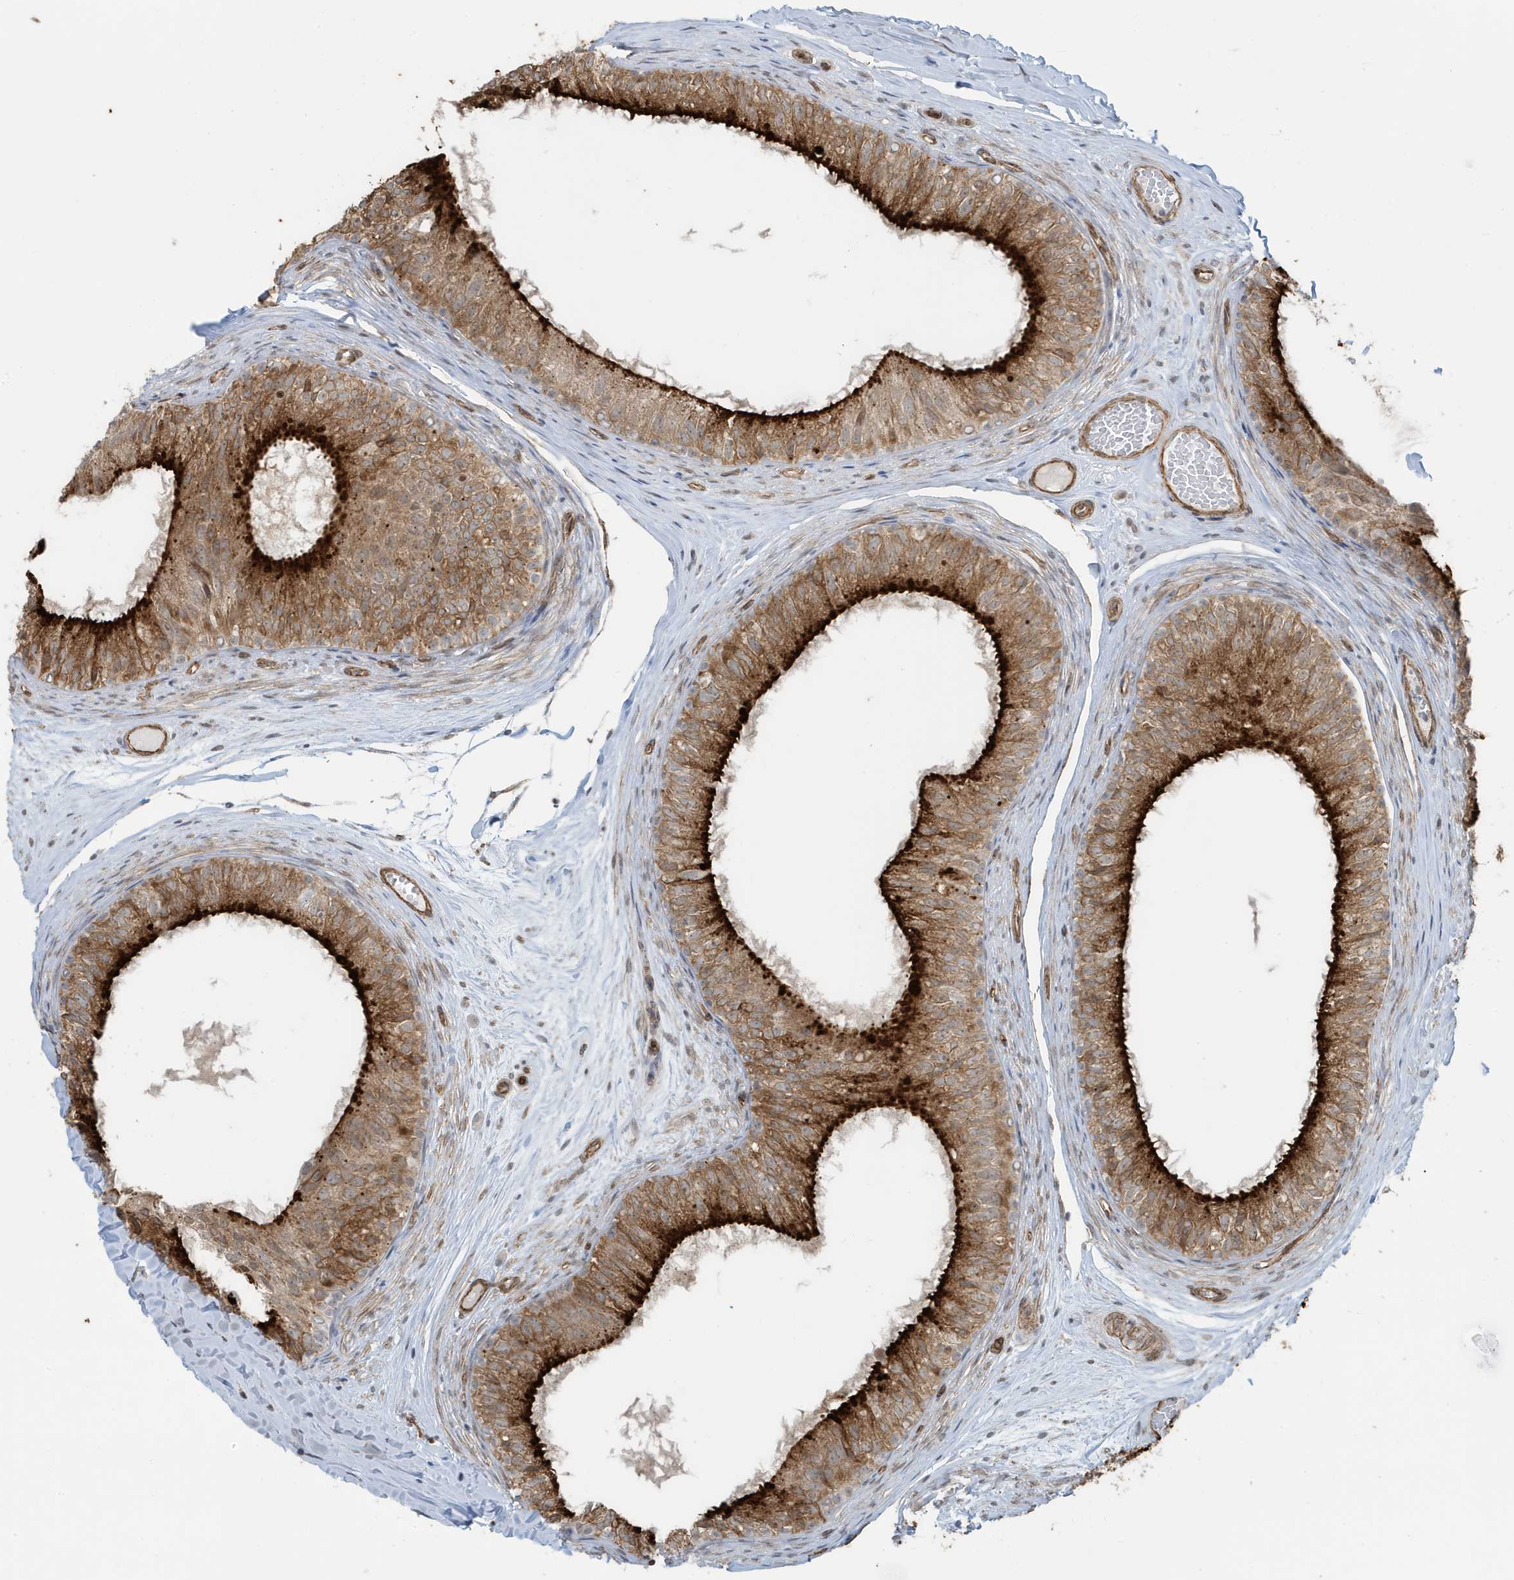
{"staining": {"intensity": "strong", "quantity": ">75%", "location": "cytoplasmic/membranous"}, "tissue": "epididymis", "cell_type": "Glandular cells", "image_type": "normal", "snomed": [{"axis": "morphology", "description": "Normal tissue, NOS"}, {"axis": "morphology", "description": "Seminoma in situ"}, {"axis": "topography", "description": "Testis"}, {"axis": "topography", "description": "Epididymis"}], "caption": "Immunohistochemical staining of unremarkable epididymis displays >75% levels of strong cytoplasmic/membranous protein staining in about >75% of glandular cells. (Brightfield microscopy of DAB IHC at high magnification).", "gene": "CHCHD4", "patient": {"sex": "male", "age": 28}}